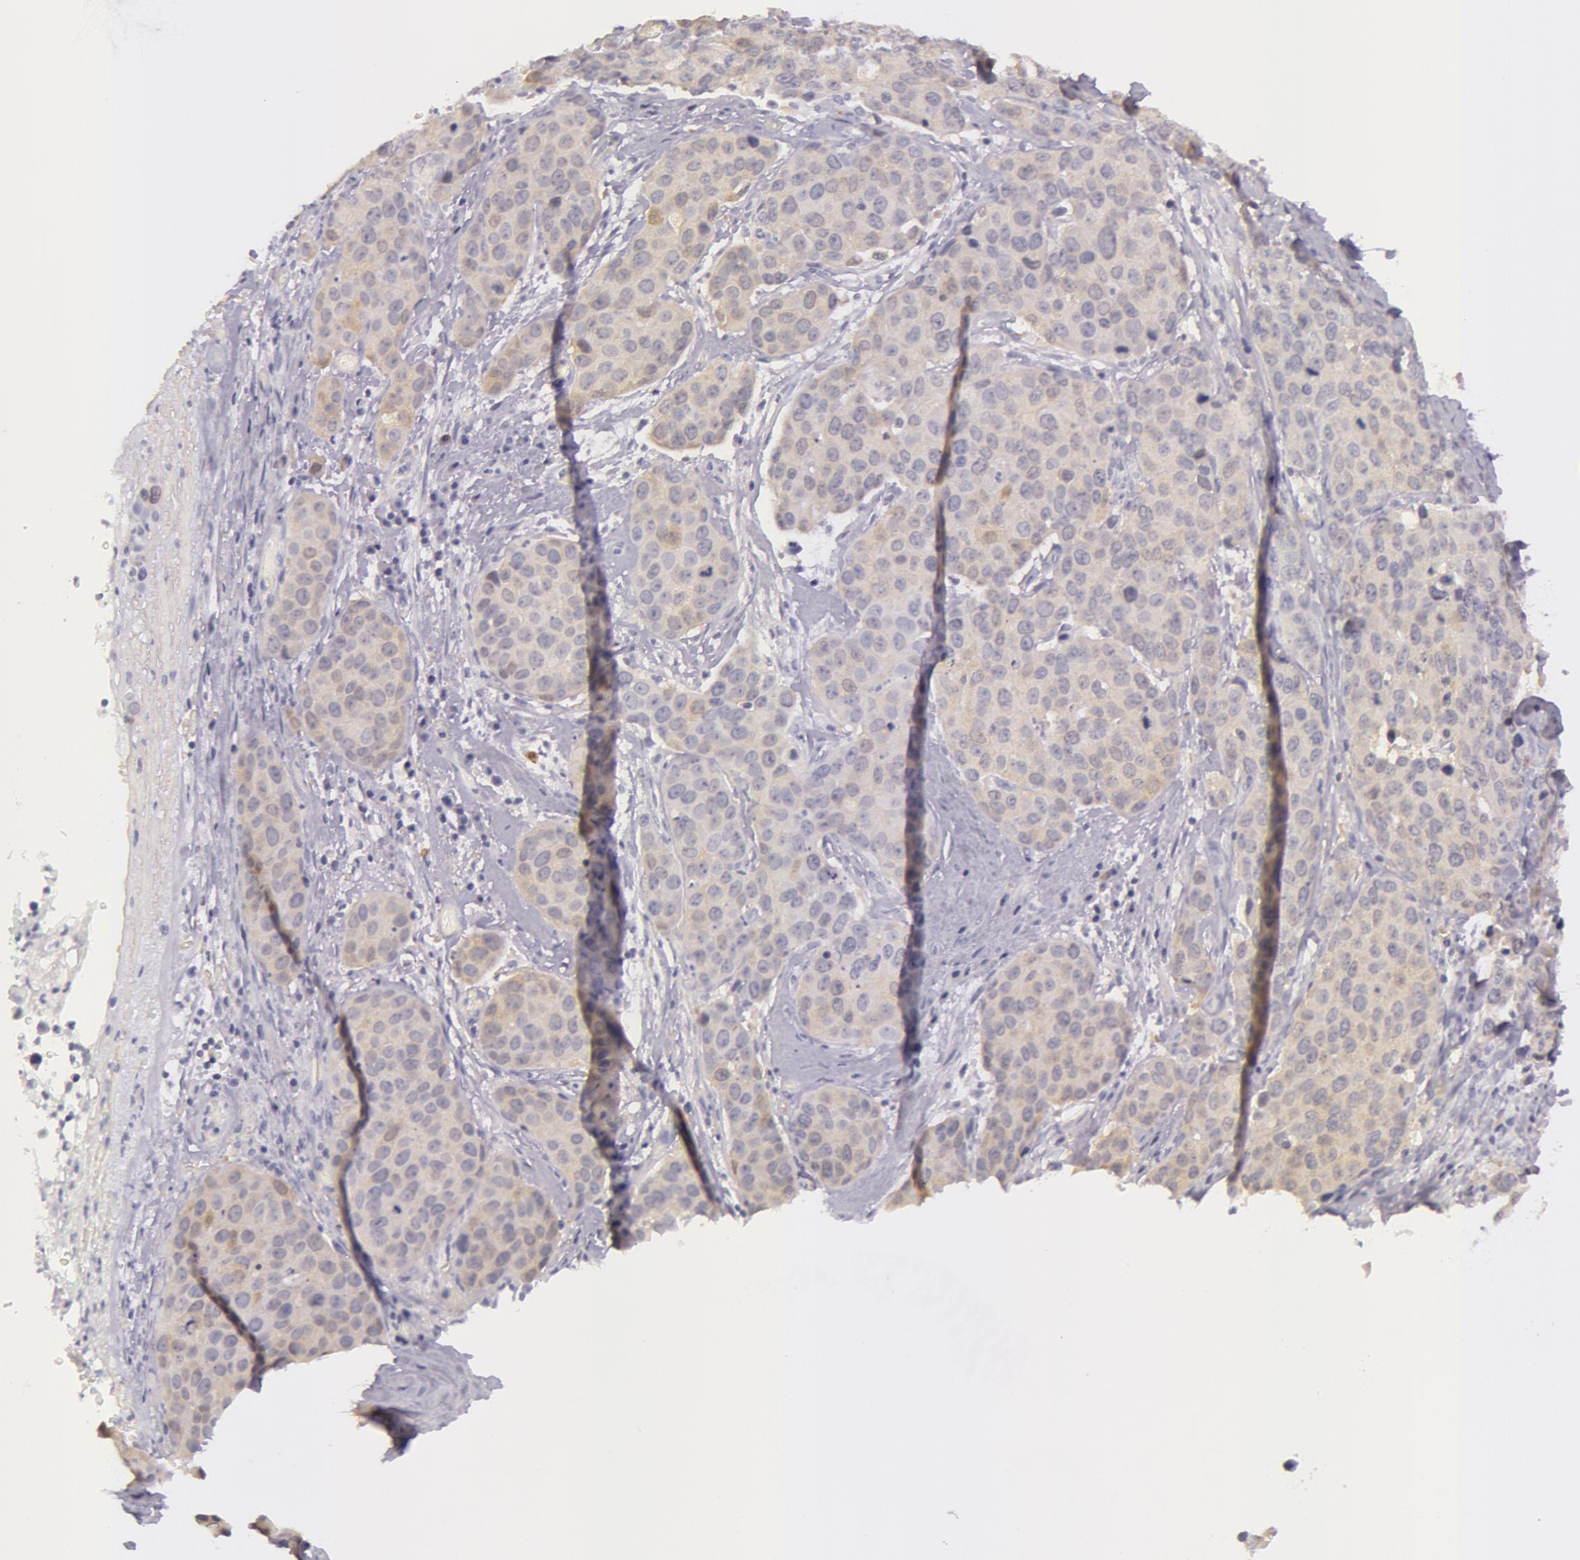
{"staining": {"intensity": "weak", "quantity": "25%-75%", "location": "cytoplasmic/membranous"}, "tissue": "cervical cancer", "cell_type": "Tumor cells", "image_type": "cancer", "snomed": [{"axis": "morphology", "description": "Squamous cell carcinoma, NOS"}, {"axis": "topography", "description": "Cervix"}], "caption": "The immunohistochemical stain highlights weak cytoplasmic/membranous staining in tumor cells of cervical squamous cell carcinoma tissue.", "gene": "CKB", "patient": {"sex": "female", "age": 54}}